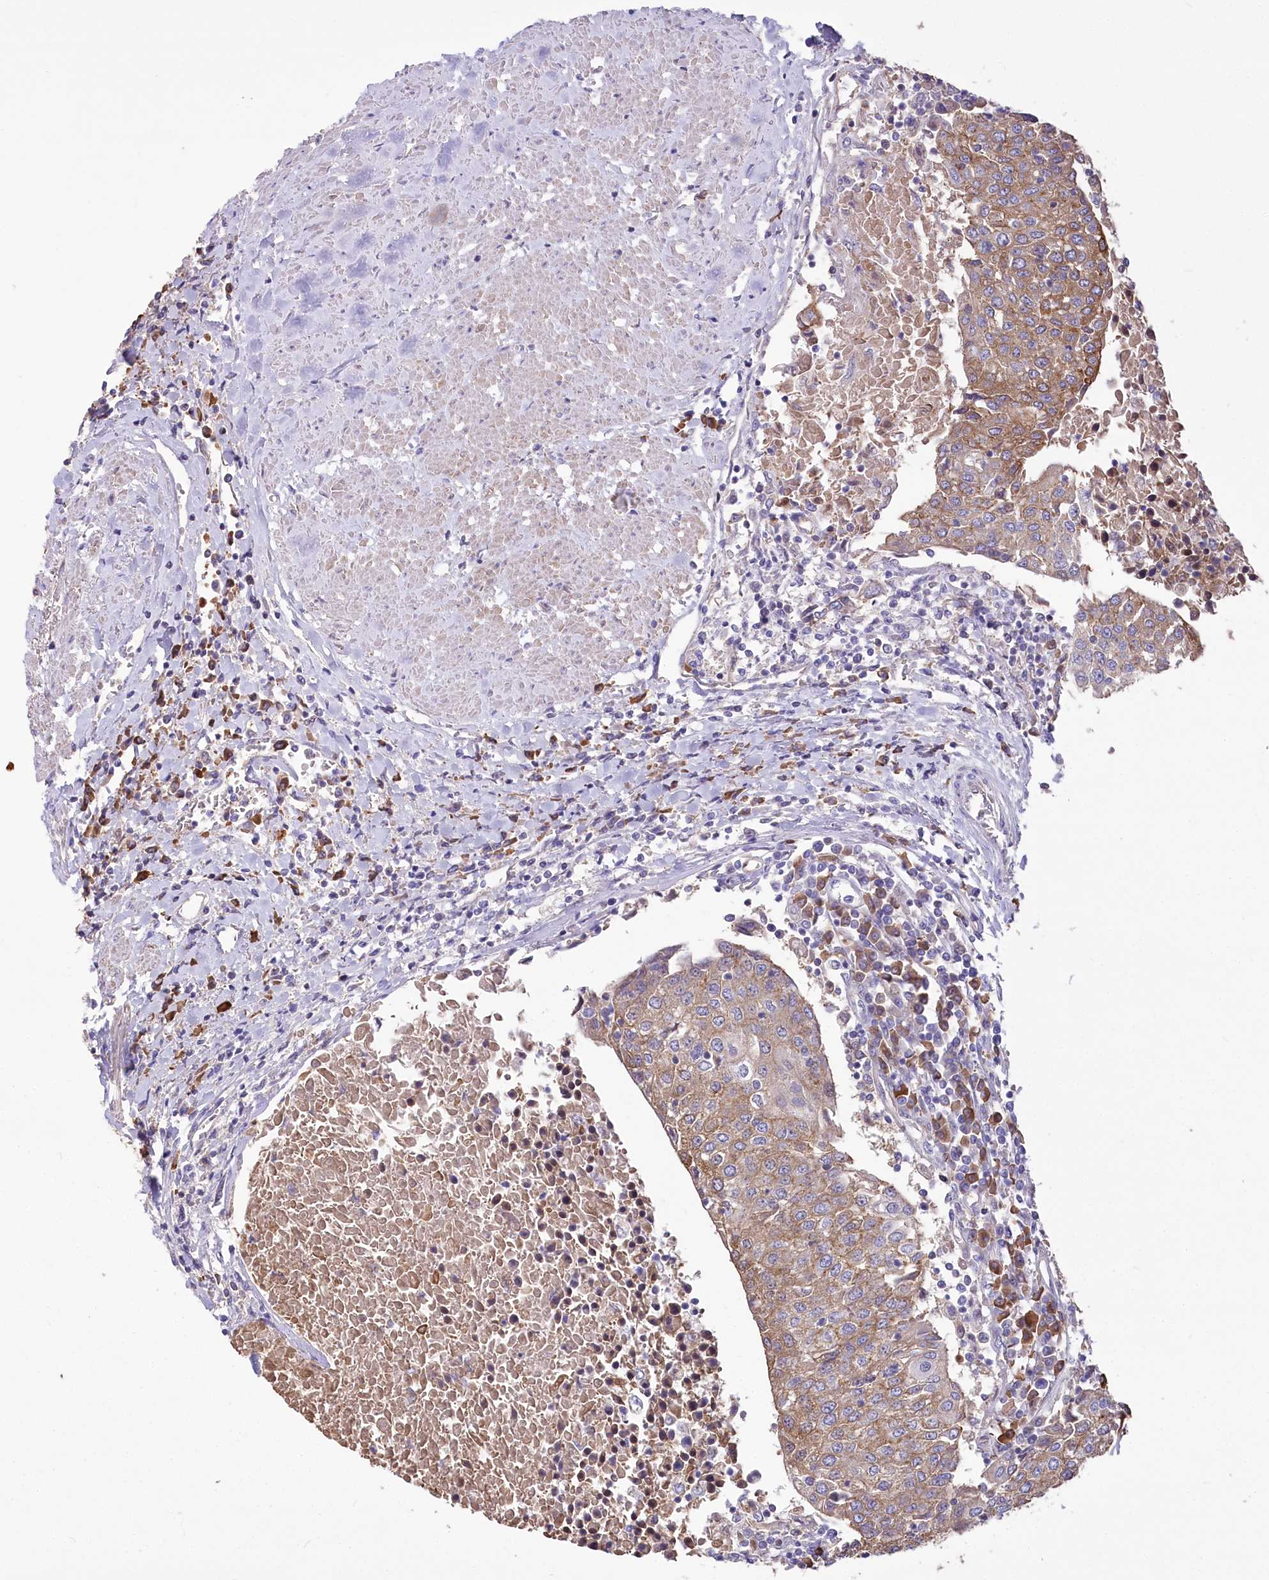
{"staining": {"intensity": "moderate", "quantity": "25%-75%", "location": "cytoplasmic/membranous"}, "tissue": "urothelial cancer", "cell_type": "Tumor cells", "image_type": "cancer", "snomed": [{"axis": "morphology", "description": "Urothelial carcinoma, High grade"}, {"axis": "topography", "description": "Urinary bladder"}], "caption": "This is a histology image of IHC staining of urothelial carcinoma (high-grade), which shows moderate expression in the cytoplasmic/membranous of tumor cells.", "gene": "CEP164", "patient": {"sex": "female", "age": 85}}